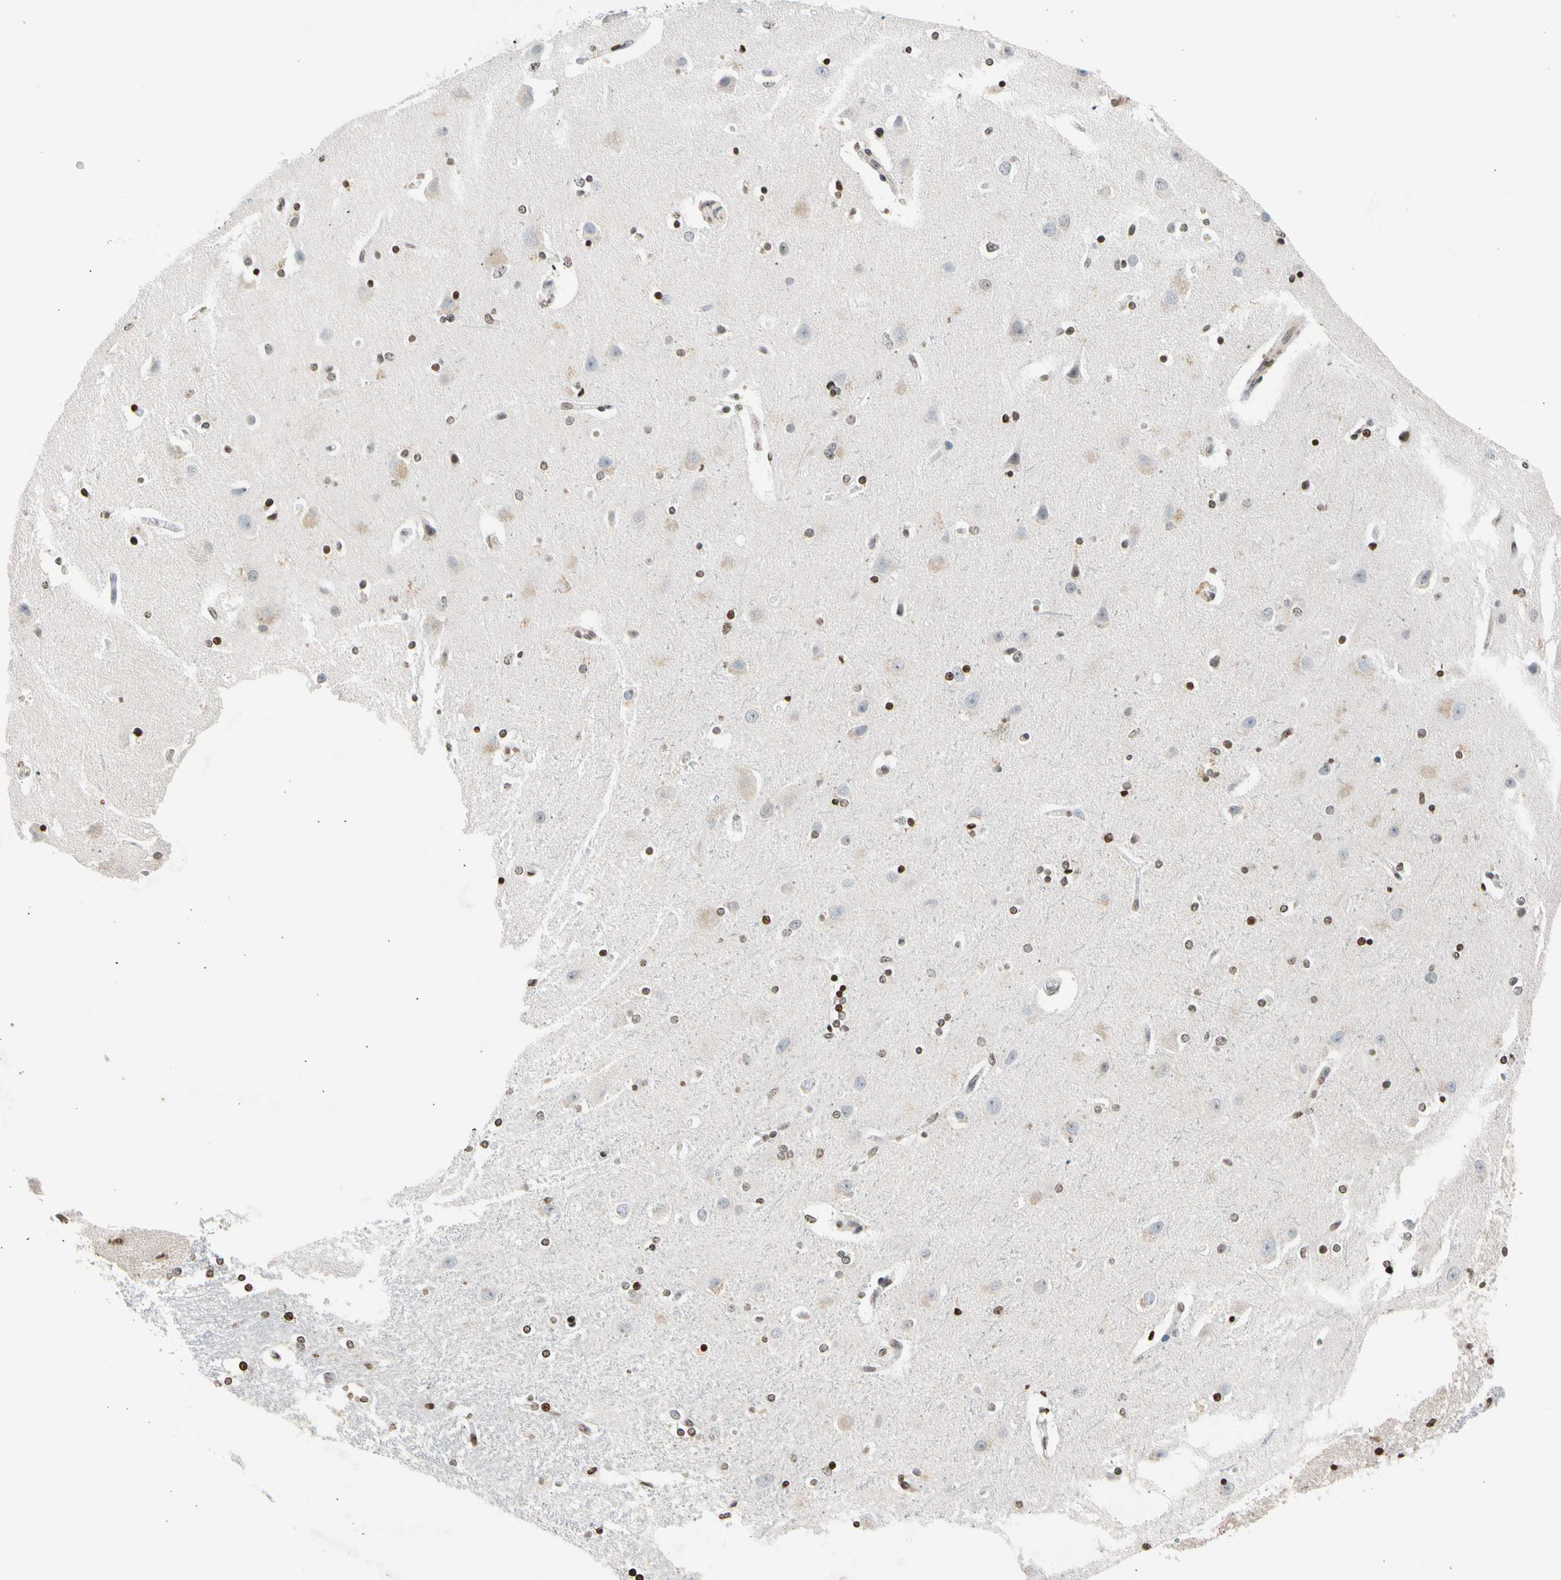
{"staining": {"intensity": "weak", "quantity": "25%-75%", "location": "nuclear"}, "tissue": "caudate", "cell_type": "Glial cells", "image_type": "normal", "snomed": [{"axis": "morphology", "description": "Normal tissue, NOS"}, {"axis": "topography", "description": "Lateral ventricle wall"}], "caption": "IHC micrograph of normal human caudate stained for a protein (brown), which exhibits low levels of weak nuclear staining in about 25%-75% of glial cells.", "gene": "GPX4", "patient": {"sex": "female", "age": 54}}